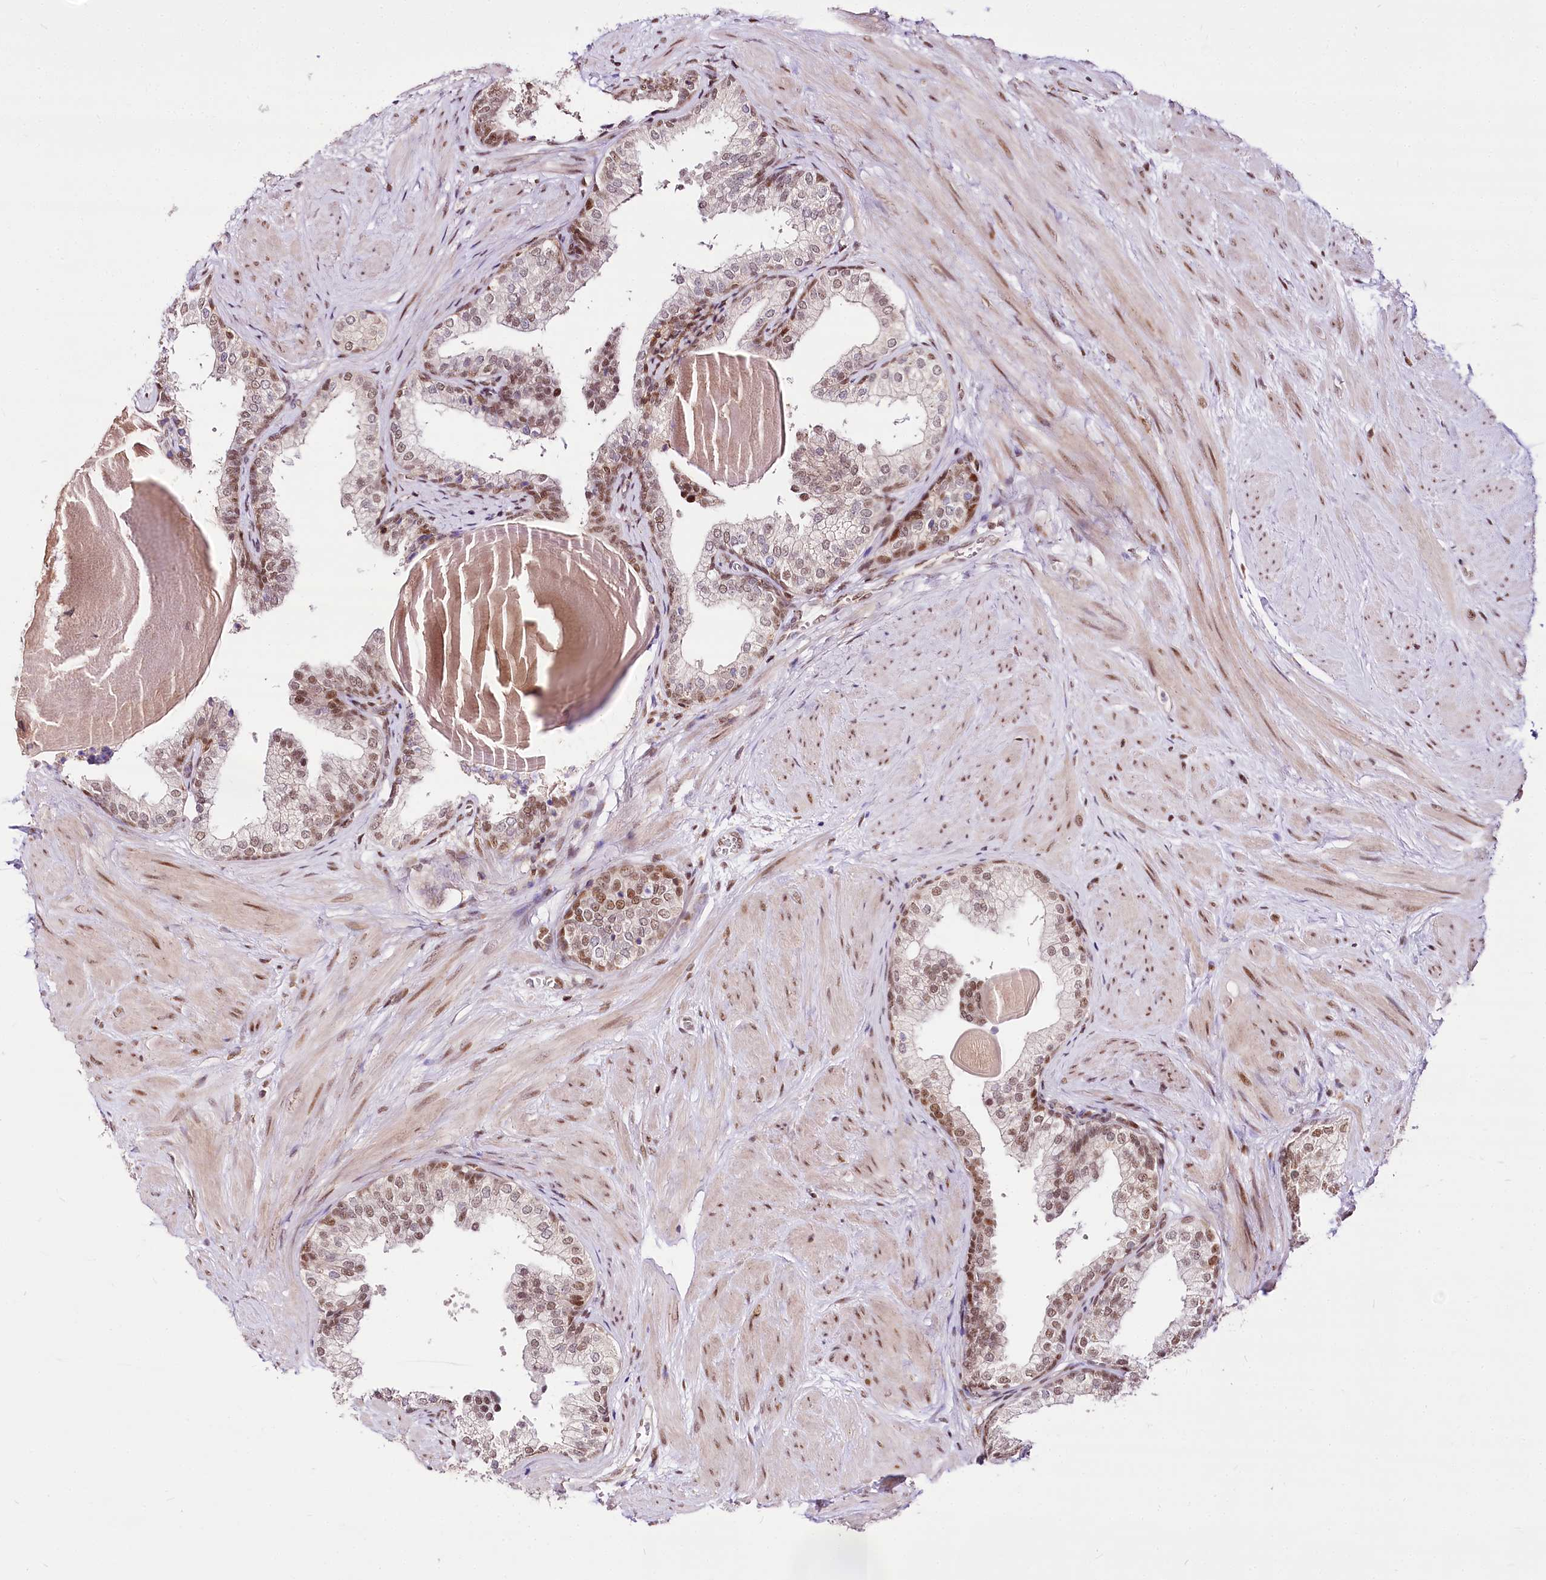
{"staining": {"intensity": "weak", "quantity": ">75%", "location": "nuclear"}, "tissue": "prostate", "cell_type": "Glandular cells", "image_type": "normal", "snomed": [{"axis": "morphology", "description": "Normal tissue, NOS"}, {"axis": "topography", "description": "Prostate"}], "caption": "Weak nuclear positivity is present in about >75% of glandular cells in benign prostate.", "gene": "POLA2", "patient": {"sex": "male", "age": 48}}